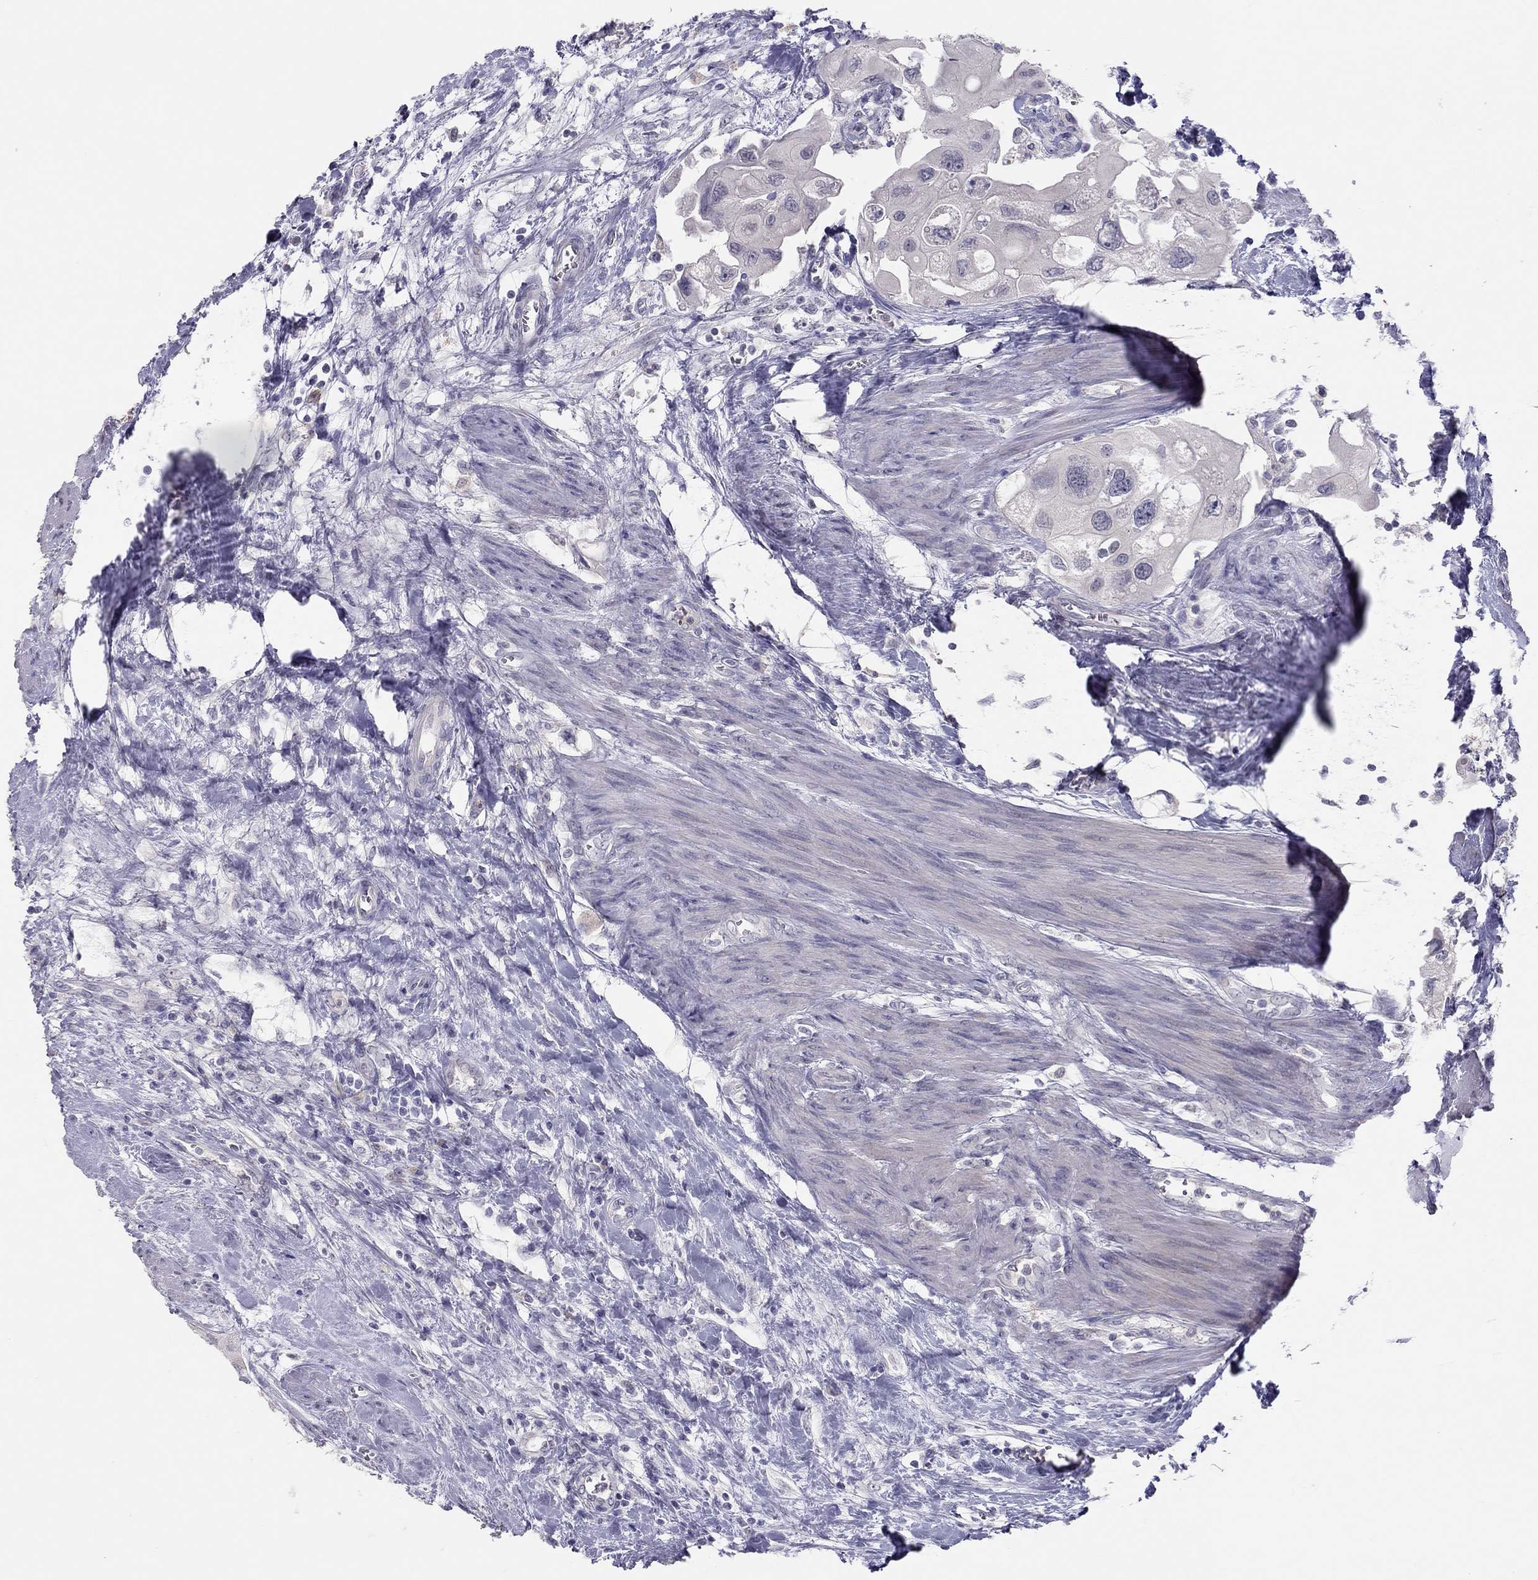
{"staining": {"intensity": "negative", "quantity": "none", "location": "none"}, "tissue": "urothelial cancer", "cell_type": "Tumor cells", "image_type": "cancer", "snomed": [{"axis": "morphology", "description": "Urothelial carcinoma, High grade"}, {"axis": "topography", "description": "Urinary bladder"}], "caption": "DAB (3,3'-diaminobenzidine) immunohistochemical staining of urothelial cancer demonstrates no significant positivity in tumor cells.", "gene": "ADORA2A", "patient": {"sex": "male", "age": 59}}